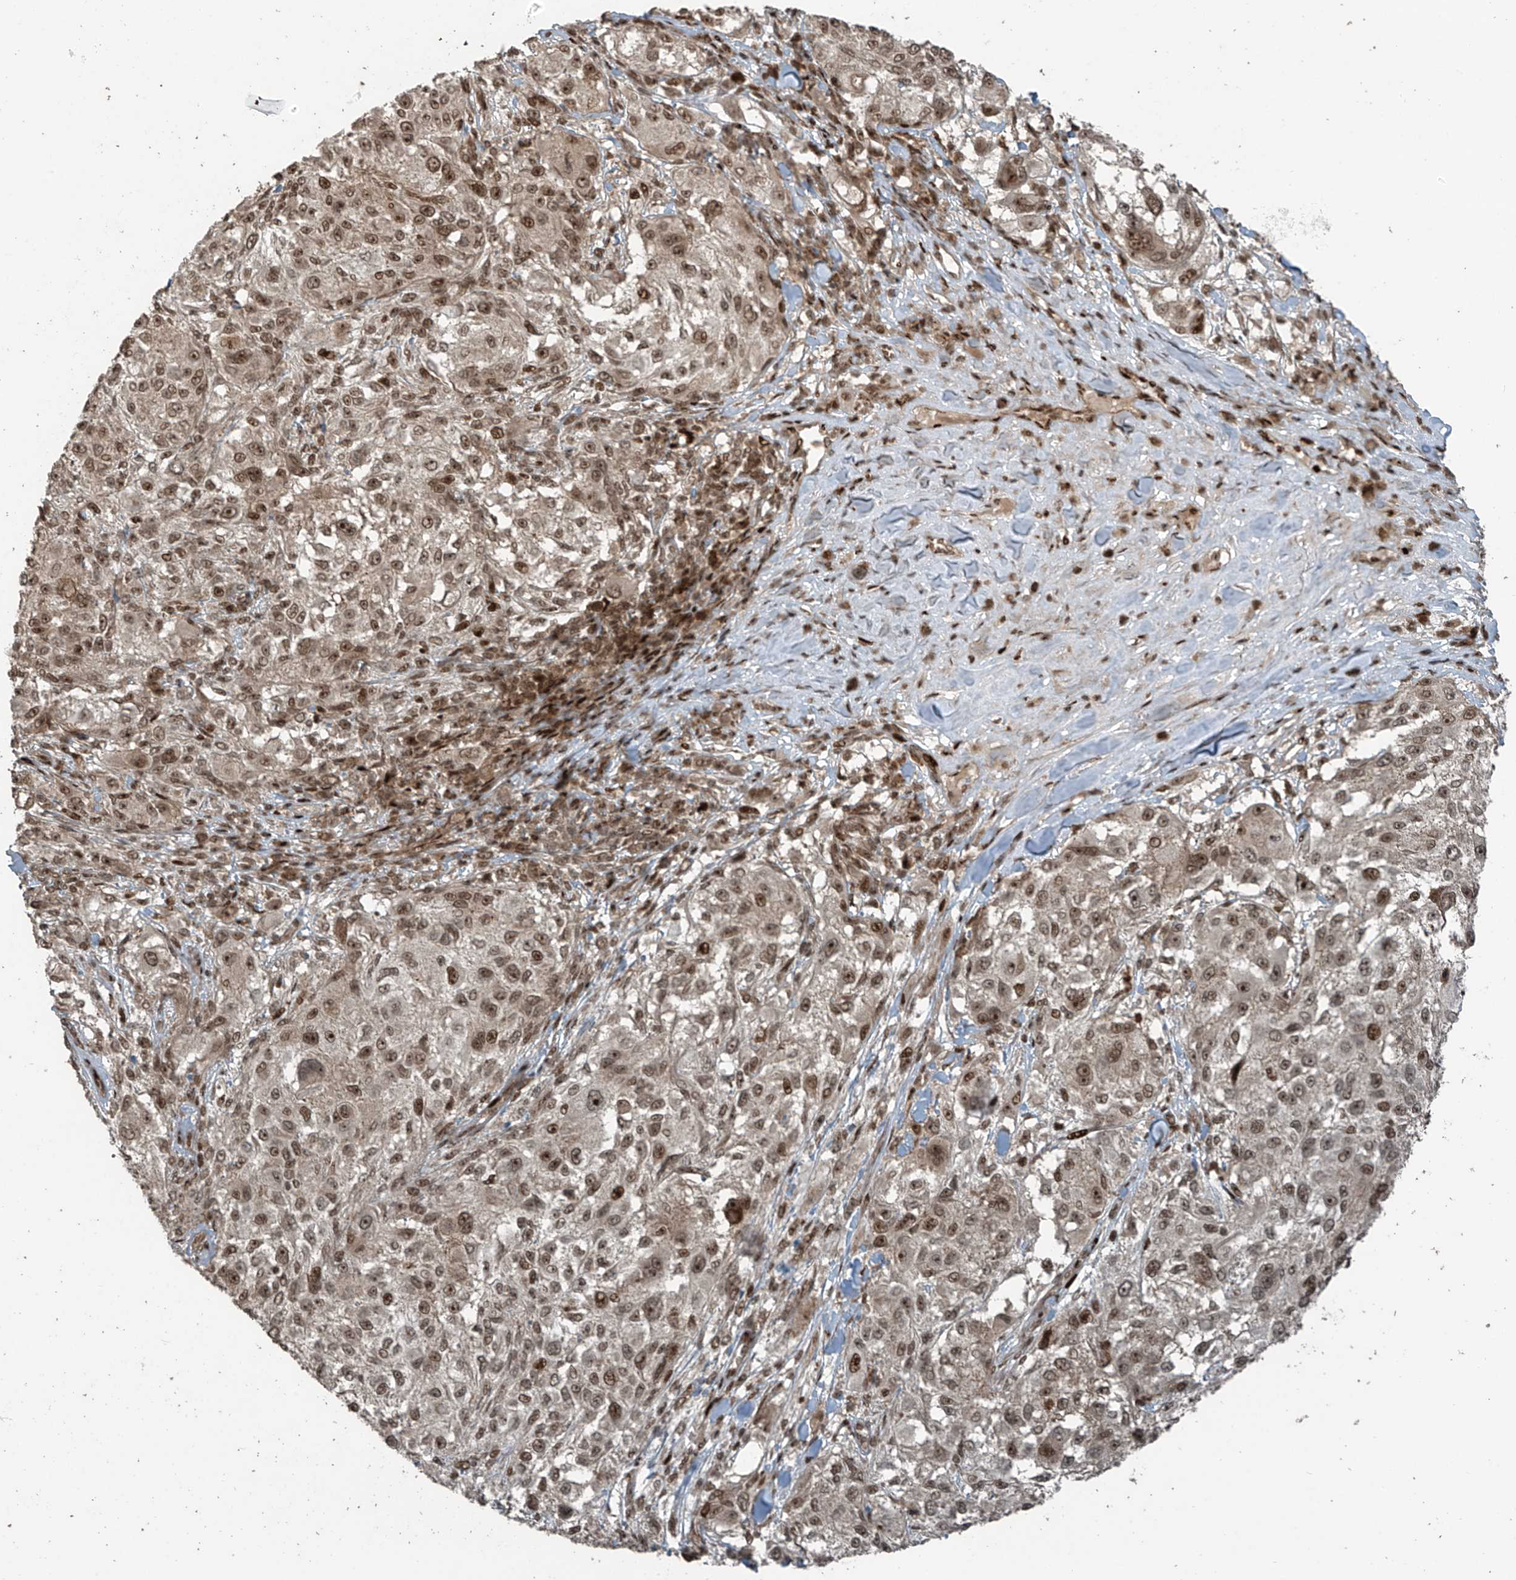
{"staining": {"intensity": "moderate", "quantity": ">75%", "location": "nuclear"}, "tissue": "melanoma", "cell_type": "Tumor cells", "image_type": "cancer", "snomed": [{"axis": "morphology", "description": "Necrosis, NOS"}, {"axis": "morphology", "description": "Malignant melanoma, NOS"}, {"axis": "topography", "description": "Skin"}], "caption": "Malignant melanoma was stained to show a protein in brown. There is medium levels of moderate nuclear expression in approximately >75% of tumor cells. (Brightfield microscopy of DAB IHC at high magnification).", "gene": "PCNP", "patient": {"sex": "female", "age": 87}}